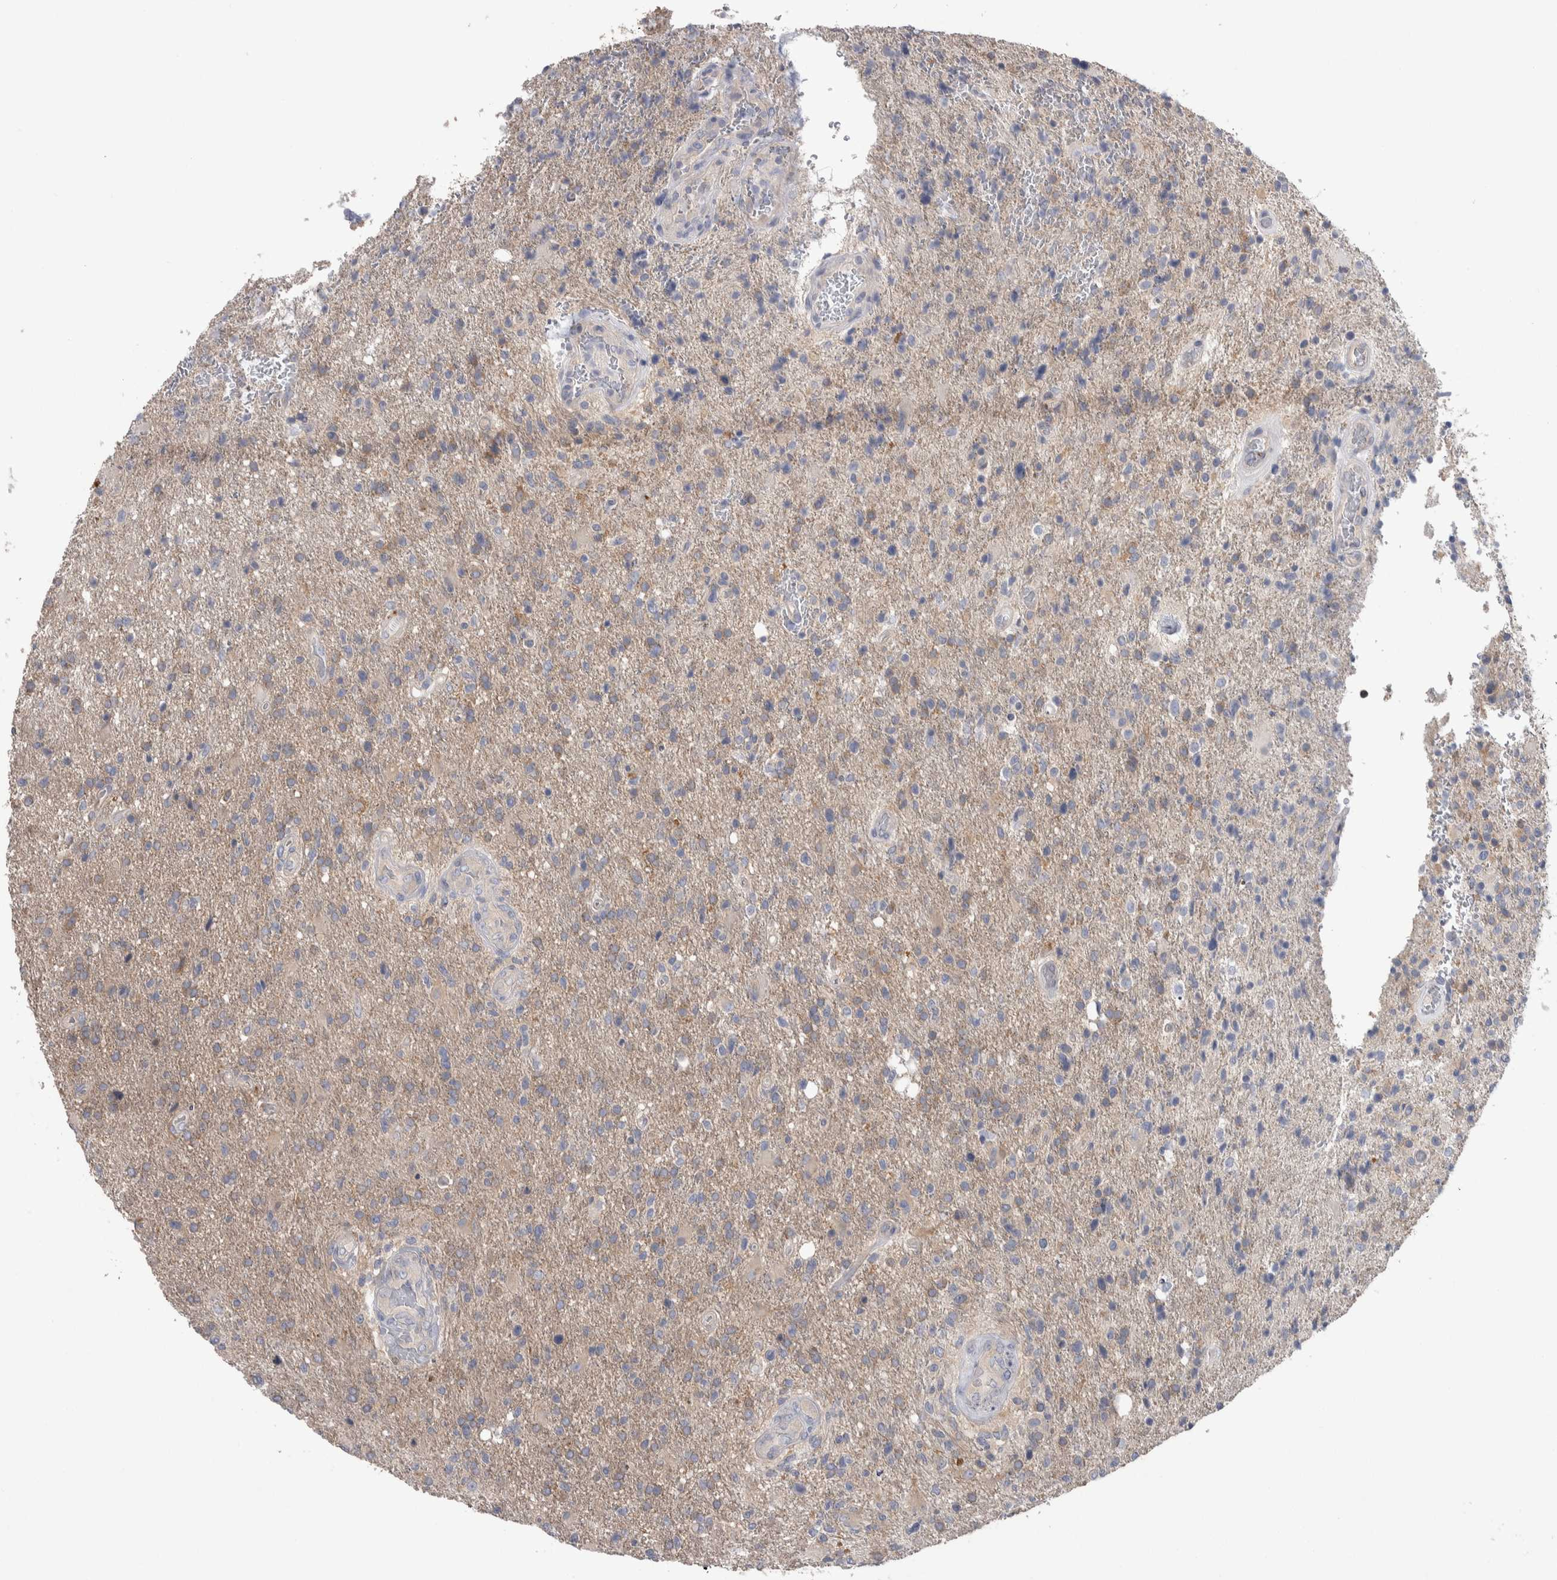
{"staining": {"intensity": "weak", "quantity": ">75%", "location": "cytoplasmic/membranous"}, "tissue": "glioma", "cell_type": "Tumor cells", "image_type": "cancer", "snomed": [{"axis": "morphology", "description": "Glioma, malignant, High grade"}, {"axis": "topography", "description": "Brain"}], "caption": "Brown immunohistochemical staining in human glioma reveals weak cytoplasmic/membranous positivity in about >75% of tumor cells.", "gene": "GPHN", "patient": {"sex": "male", "age": 72}}